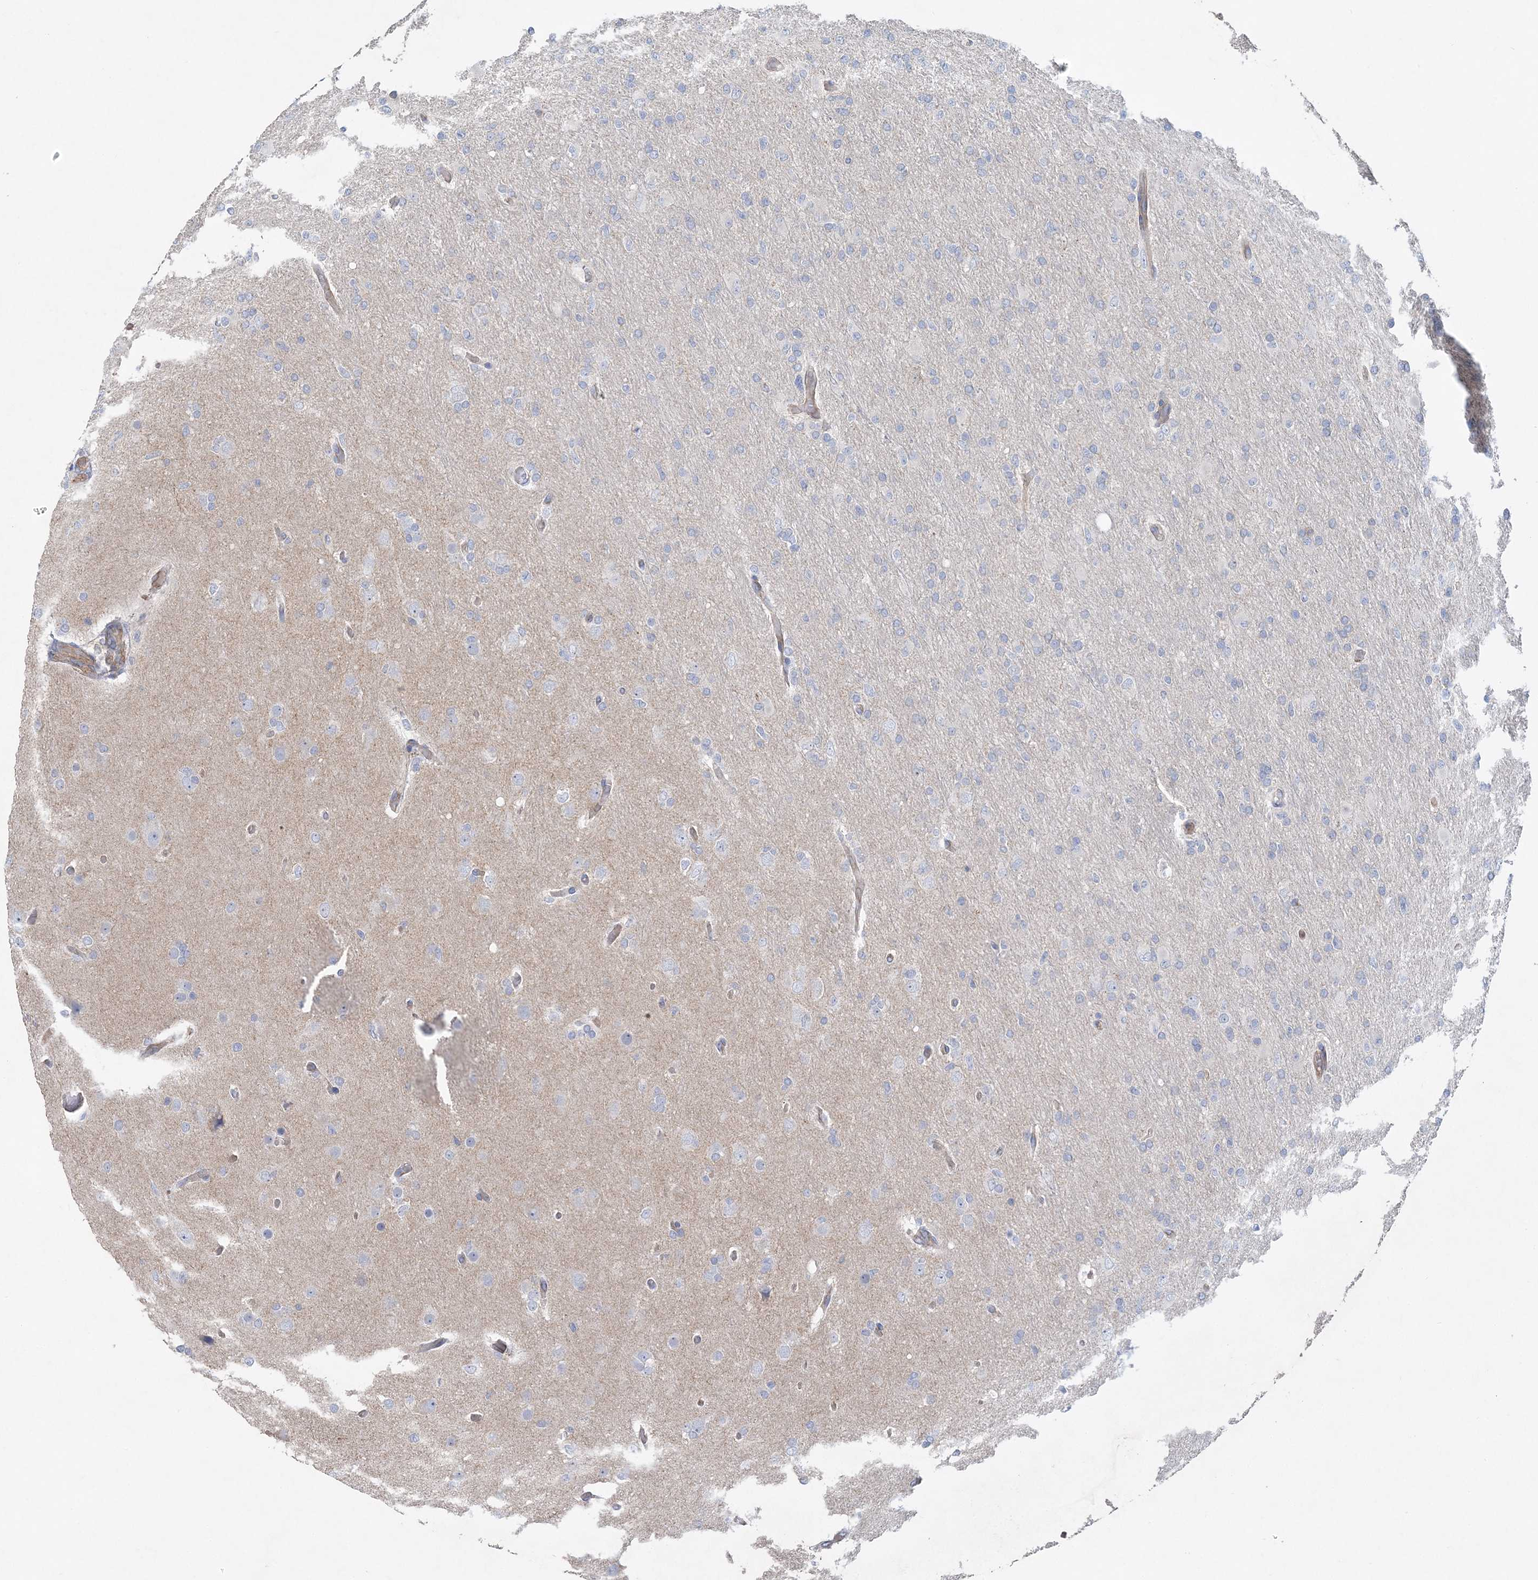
{"staining": {"intensity": "negative", "quantity": "none", "location": "none"}, "tissue": "glioma", "cell_type": "Tumor cells", "image_type": "cancer", "snomed": [{"axis": "morphology", "description": "Glioma, malignant, High grade"}, {"axis": "topography", "description": "Cerebral cortex"}], "caption": "The immunohistochemistry (IHC) histopathology image has no significant expression in tumor cells of malignant glioma (high-grade) tissue.", "gene": "PIGC", "patient": {"sex": "female", "age": 36}}